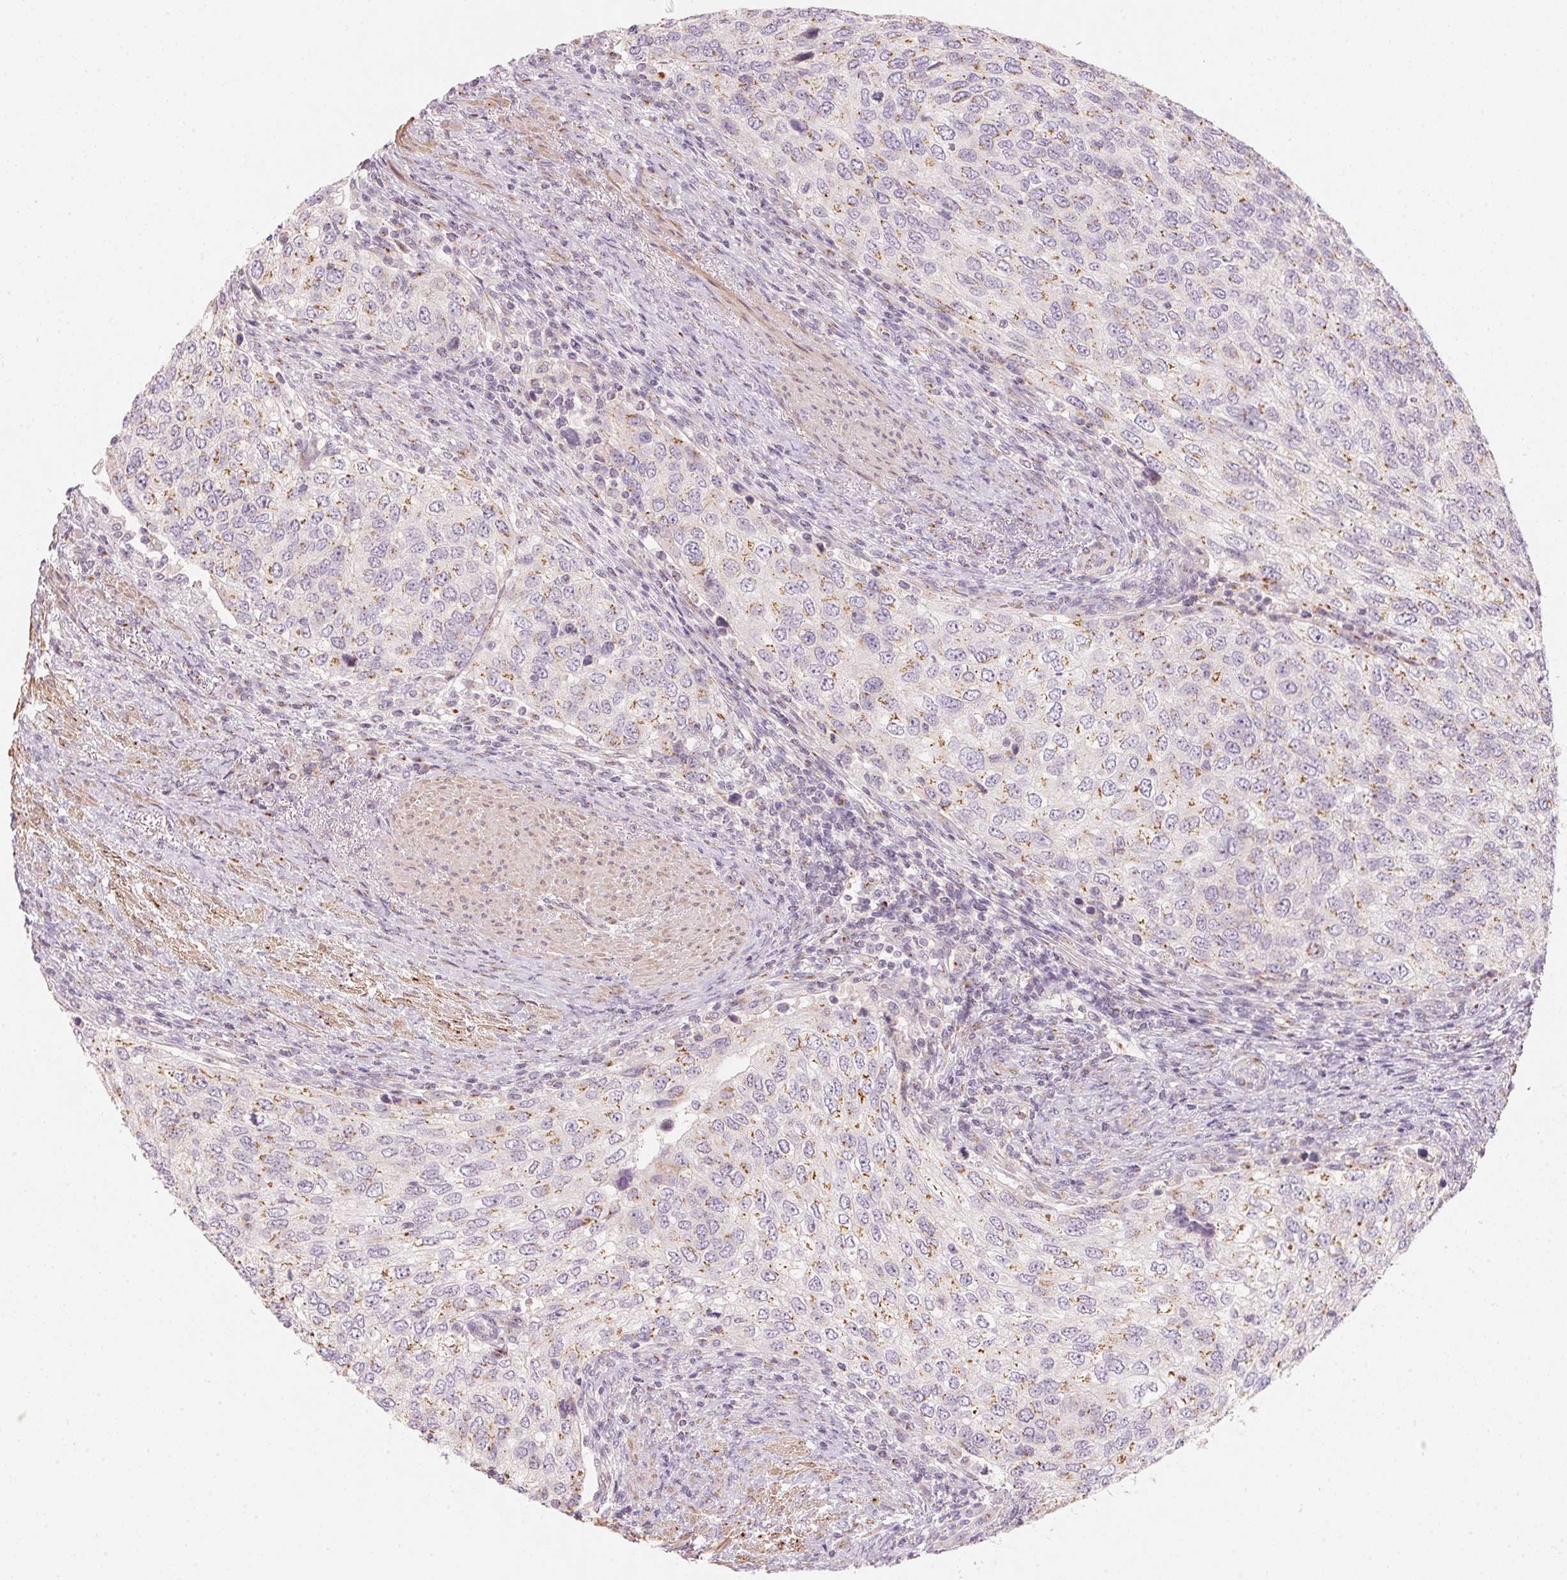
{"staining": {"intensity": "weak", "quantity": "25%-75%", "location": "cytoplasmic/membranous"}, "tissue": "urothelial cancer", "cell_type": "Tumor cells", "image_type": "cancer", "snomed": [{"axis": "morphology", "description": "Urothelial carcinoma, High grade"}, {"axis": "topography", "description": "Urinary bladder"}], "caption": "A brown stain shows weak cytoplasmic/membranous staining of a protein in human high-grade urothelial carcinoma tumor cells.", "gene": "DRAM2", "patient": {"sex": "female", "age": 78}}